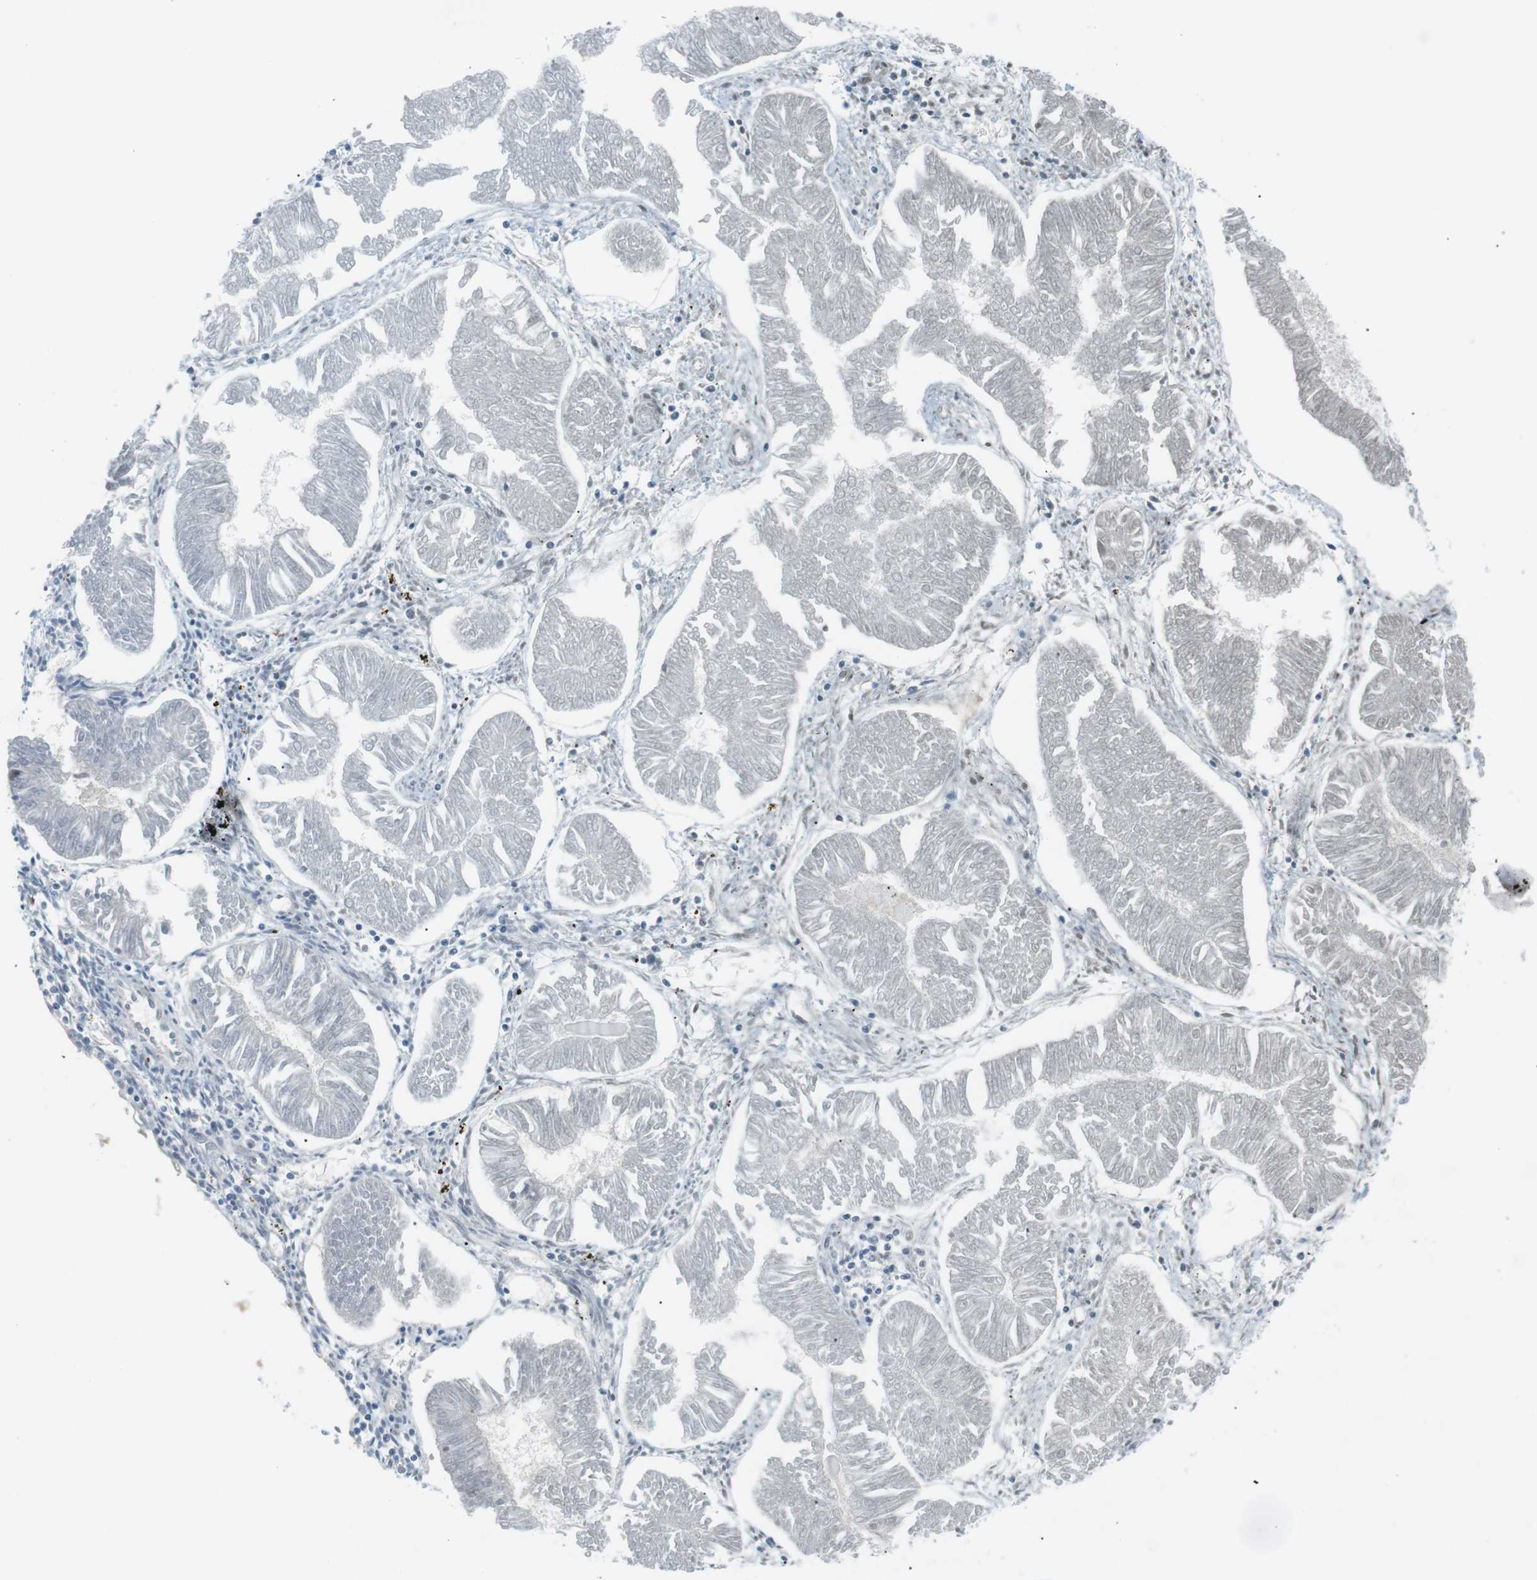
{"staining": {"intensity": "negative", "quantity": "none", "location": "none"}, "tissue": "endometrial cancer", "cell_type": "Tumor cells", "image_type": "cancer", "snomed": [{"axis": "morphology", "description": "Adenocarcinoma, NOS"}, {"axis": "topography", "description": "Endometrium"}], "caption": "DAB immunohistochemical staining of endometrial cancer reveals no significant staining in tumor cells.", "gene": "AZGP1", "patient": {"sex": "female", "age": 53}}